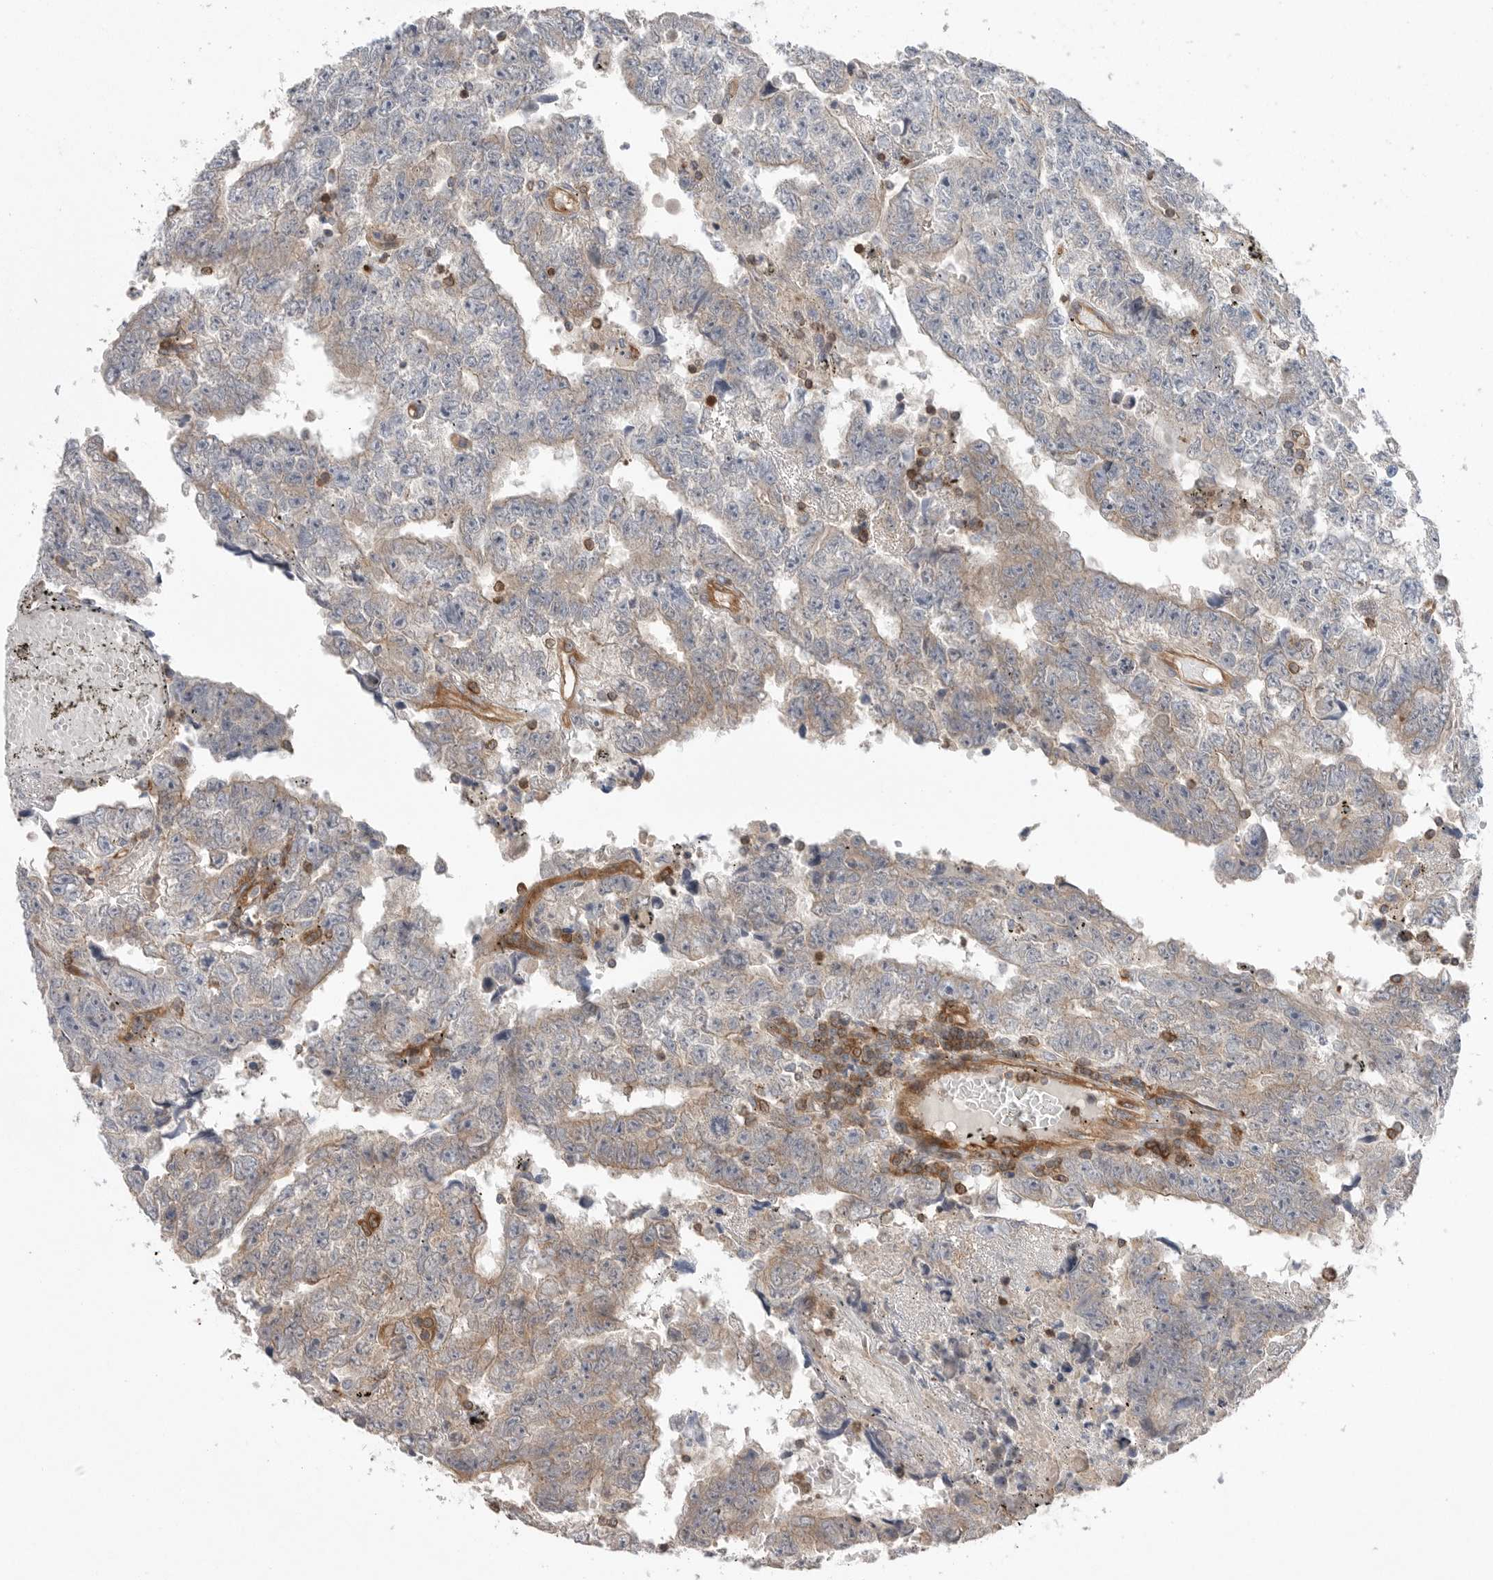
{"staining": {"intensity": "weak", "quantity": "25%-75%", "location": "cytoplasmic/membranous"}, "tissue": "testis cancer", "cell_type": "Tumor cells", "image_type": "cancer", "snomed": [{"axis": "morphology", "description": "Carcinoma, Embryonal, NOS"}, {"axis": "topography", "description": "Testis"}], "caption": "Immunohistochemical staining of testis cancer shows low levels of weak cytoplasmic/membranous protein expression in approximately 25%-75% of tumor cells.", "gene": "PRKCH", "patient": {"sex": "male", "age": 25}}